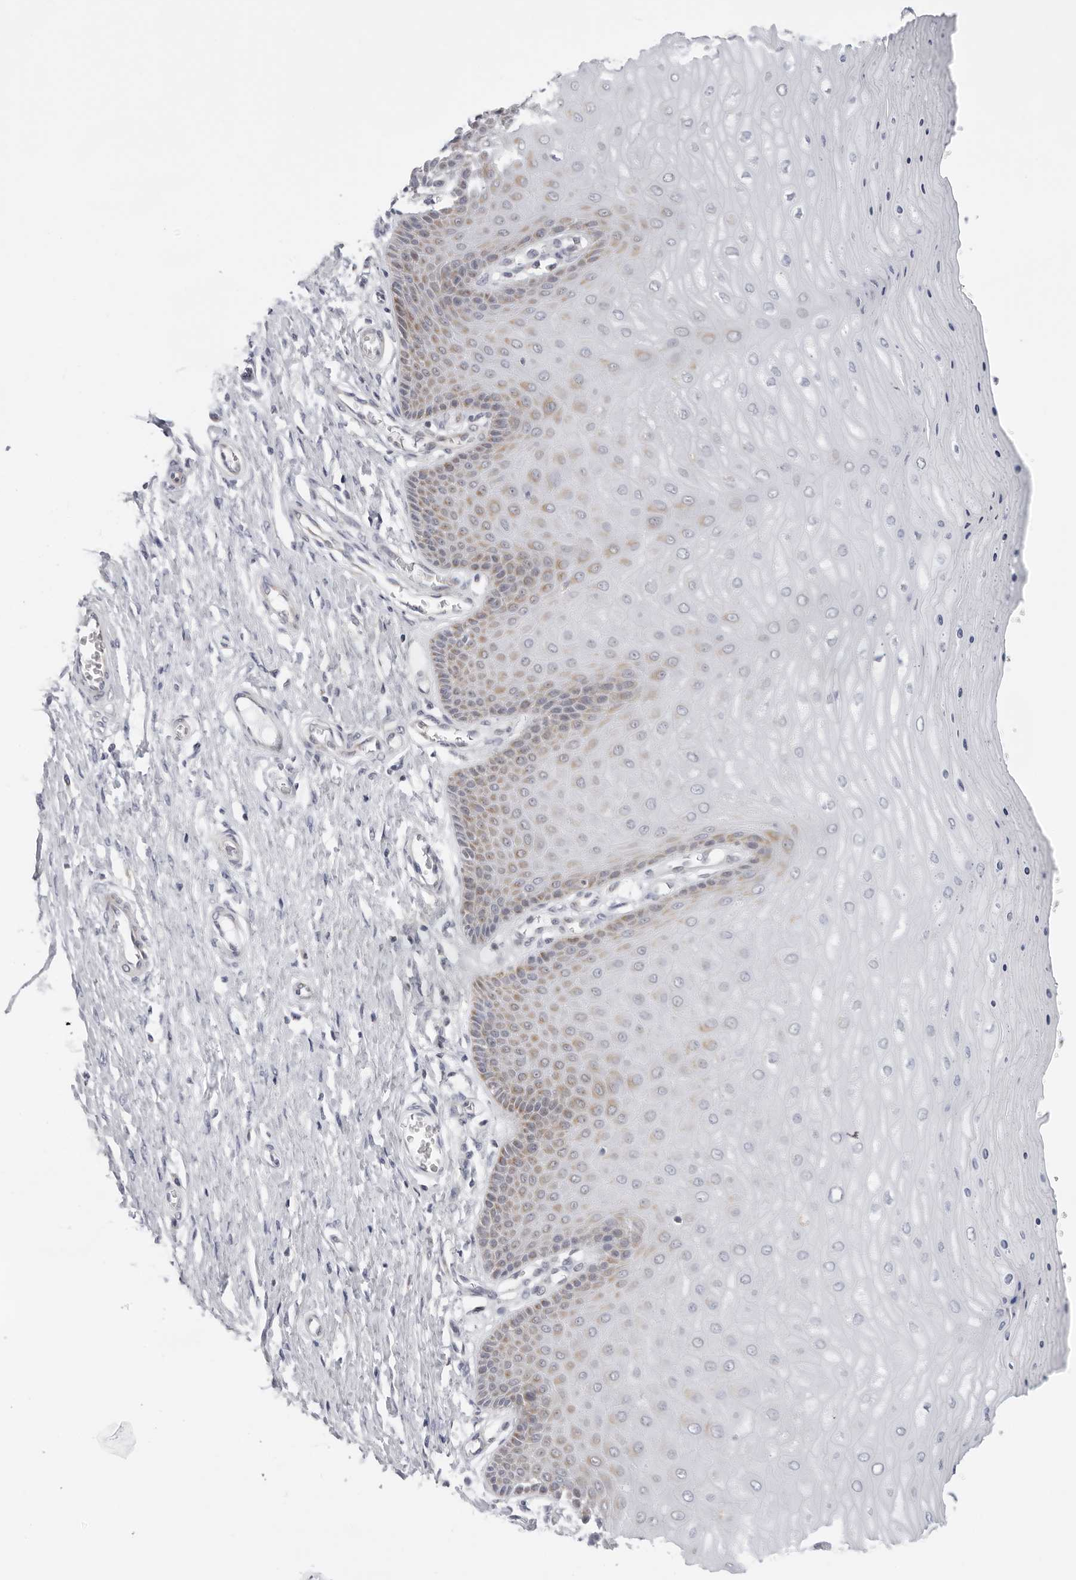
{"staining": {"intensity": "weak", "quantity": "<25%", "location": "cytoplasmic/membranous"}, "tissue": "cervix", "cell_type": "Glandular cells", "image_type": "normal", "snomed": [{"axis": "morphology", "description": "Normal tissue, NOS"}, {"axis": "topography", "description": "Cervix"}], "caption": "Human cervix stained for a protein using immunohistochemistry (IHC) demonstrates no staining in glandular cells.", "gene": "CIART", "patient": {"sex": "female", "age": 55}}